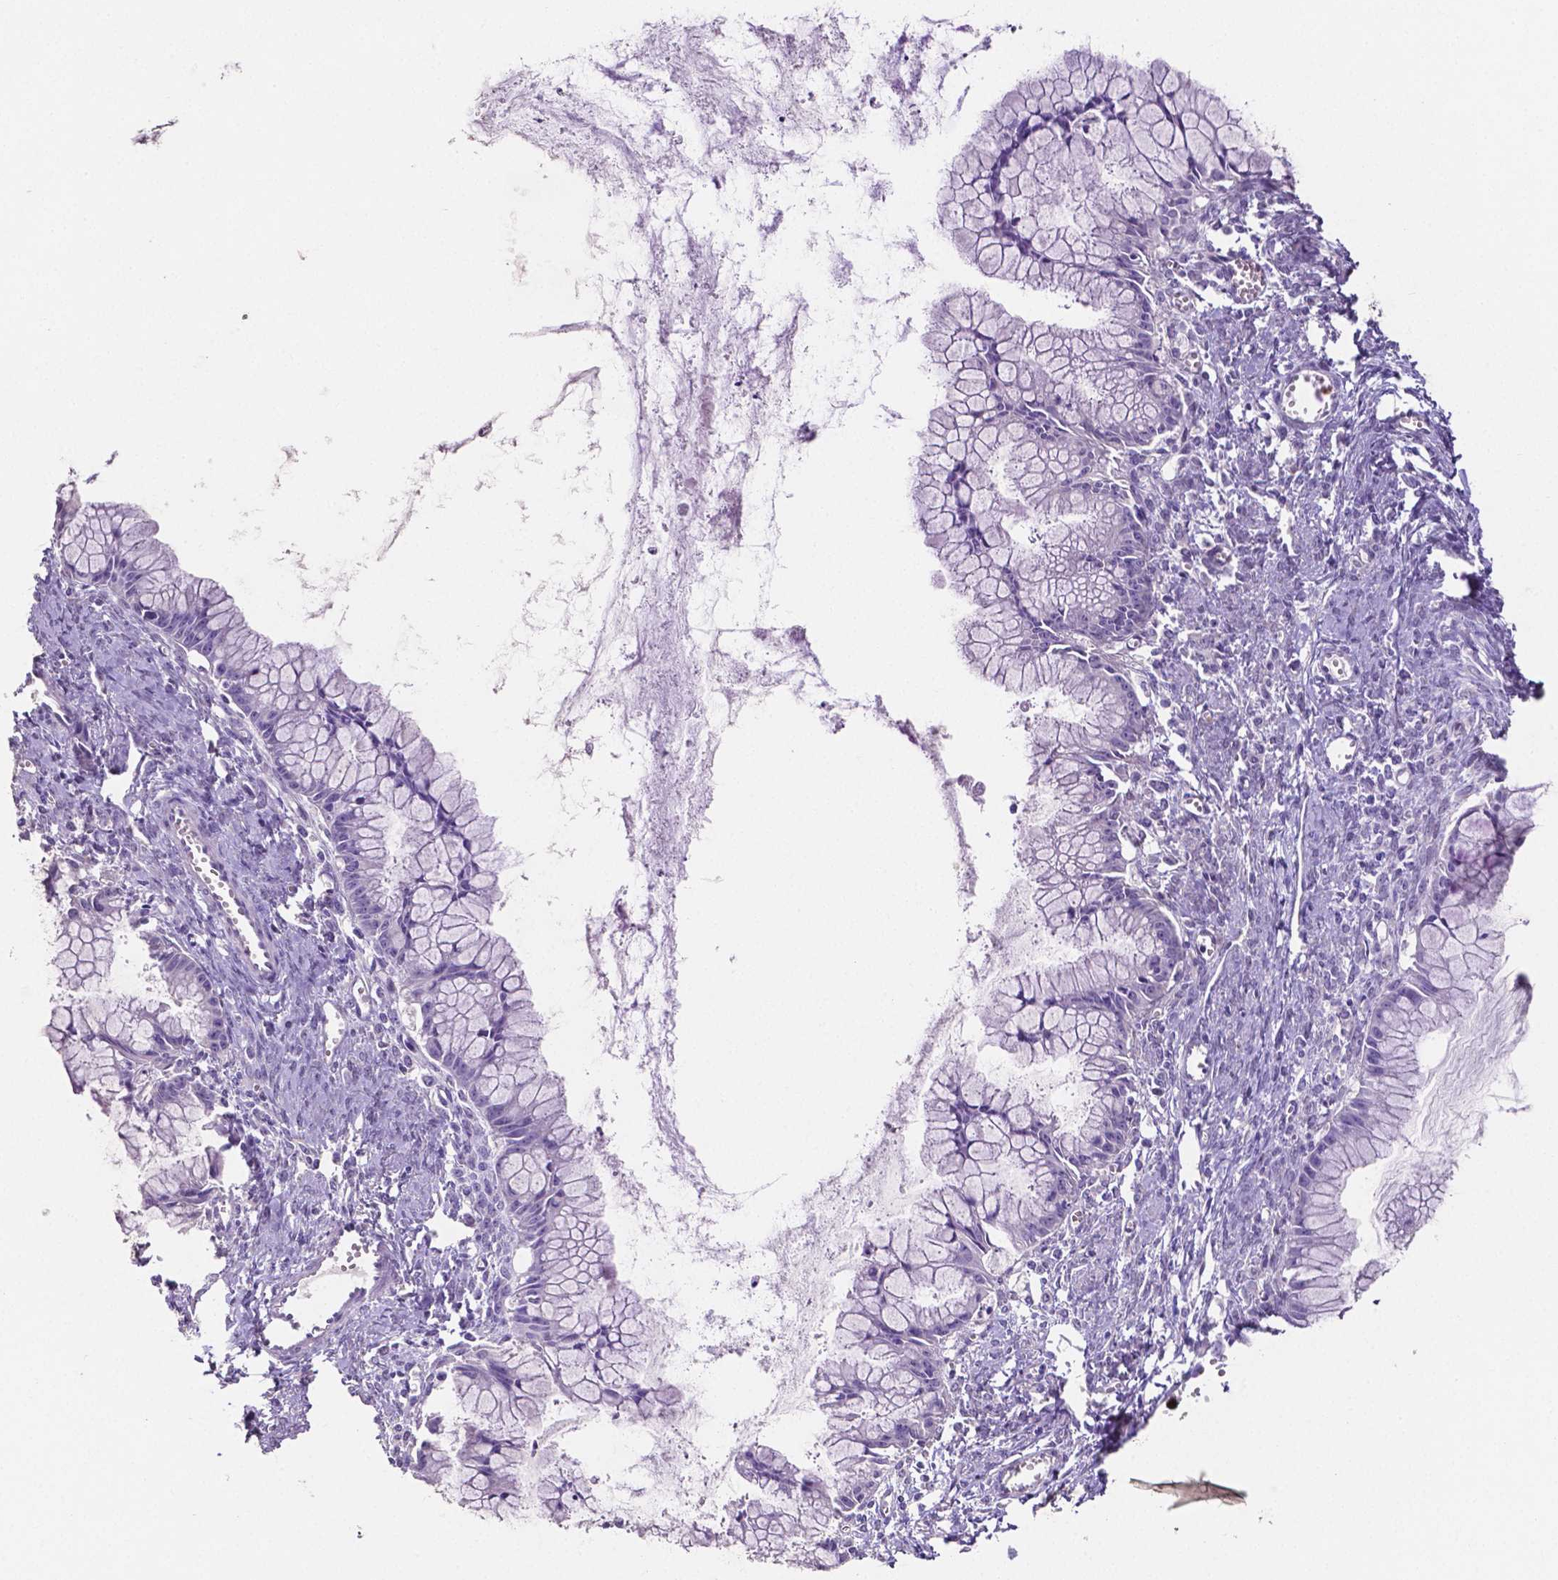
{"staining": {"intensity": "negative", "quantity": "none", "location": "none"}, "tissue": "ovarian cancer", "cell_type": "Tumor cells", "image_type": "cancer", "snomed": [{"axis": "morphology", "description": "Cystadenocarcinoma, mucinous, NOS"}, {"axis": "topography", "description": "Ovary"}], "caption": "Immunohistochemical staining of human mucinous cystadenocarcinoma (ovarian) shows no significant expression in tumor cells.", "gene": "MMP9", "patient": {"sex": "female", "age": 41}}